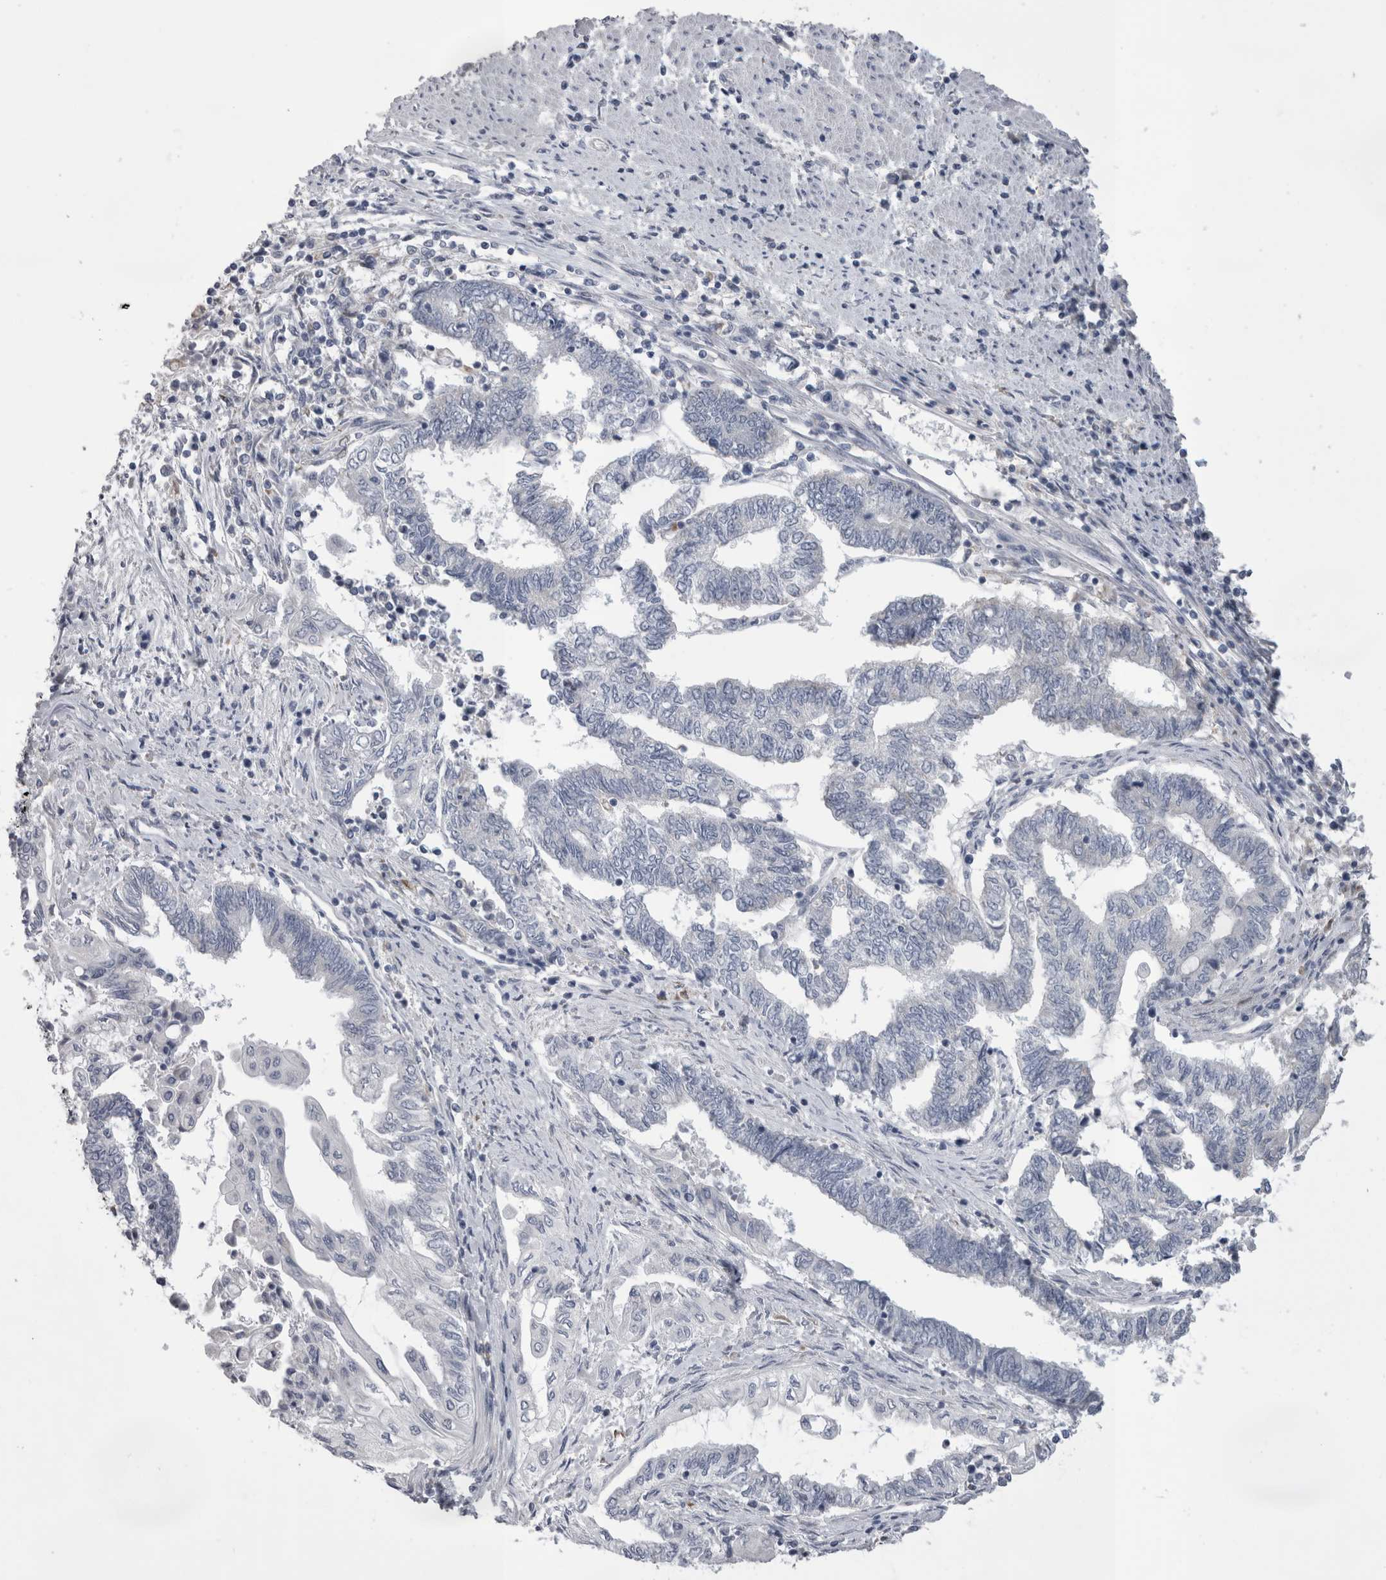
{"staining": {"intensity": "negative", "quantity": "none", "location": "none"}, "tissue": "endometrial cancer", "cell_type": "Tumor cells", "image_type": "cancer", "snomed": [{"axis": "morphology", "description": "Adenocarcinoma, NOS"}, {"axis": "topography", "description": "Uterus"}, {"axis": "topography", "description": "Endometrium"}], "caption": "An immunohistochemistry (IHC) micrograph of endometrial adenocarcinoma is shown. There is no staining in tumor cells of endometrial adenocarcinoma.", "gene": "DHRS4", "patient": {"sex": "female", "age": 70}}